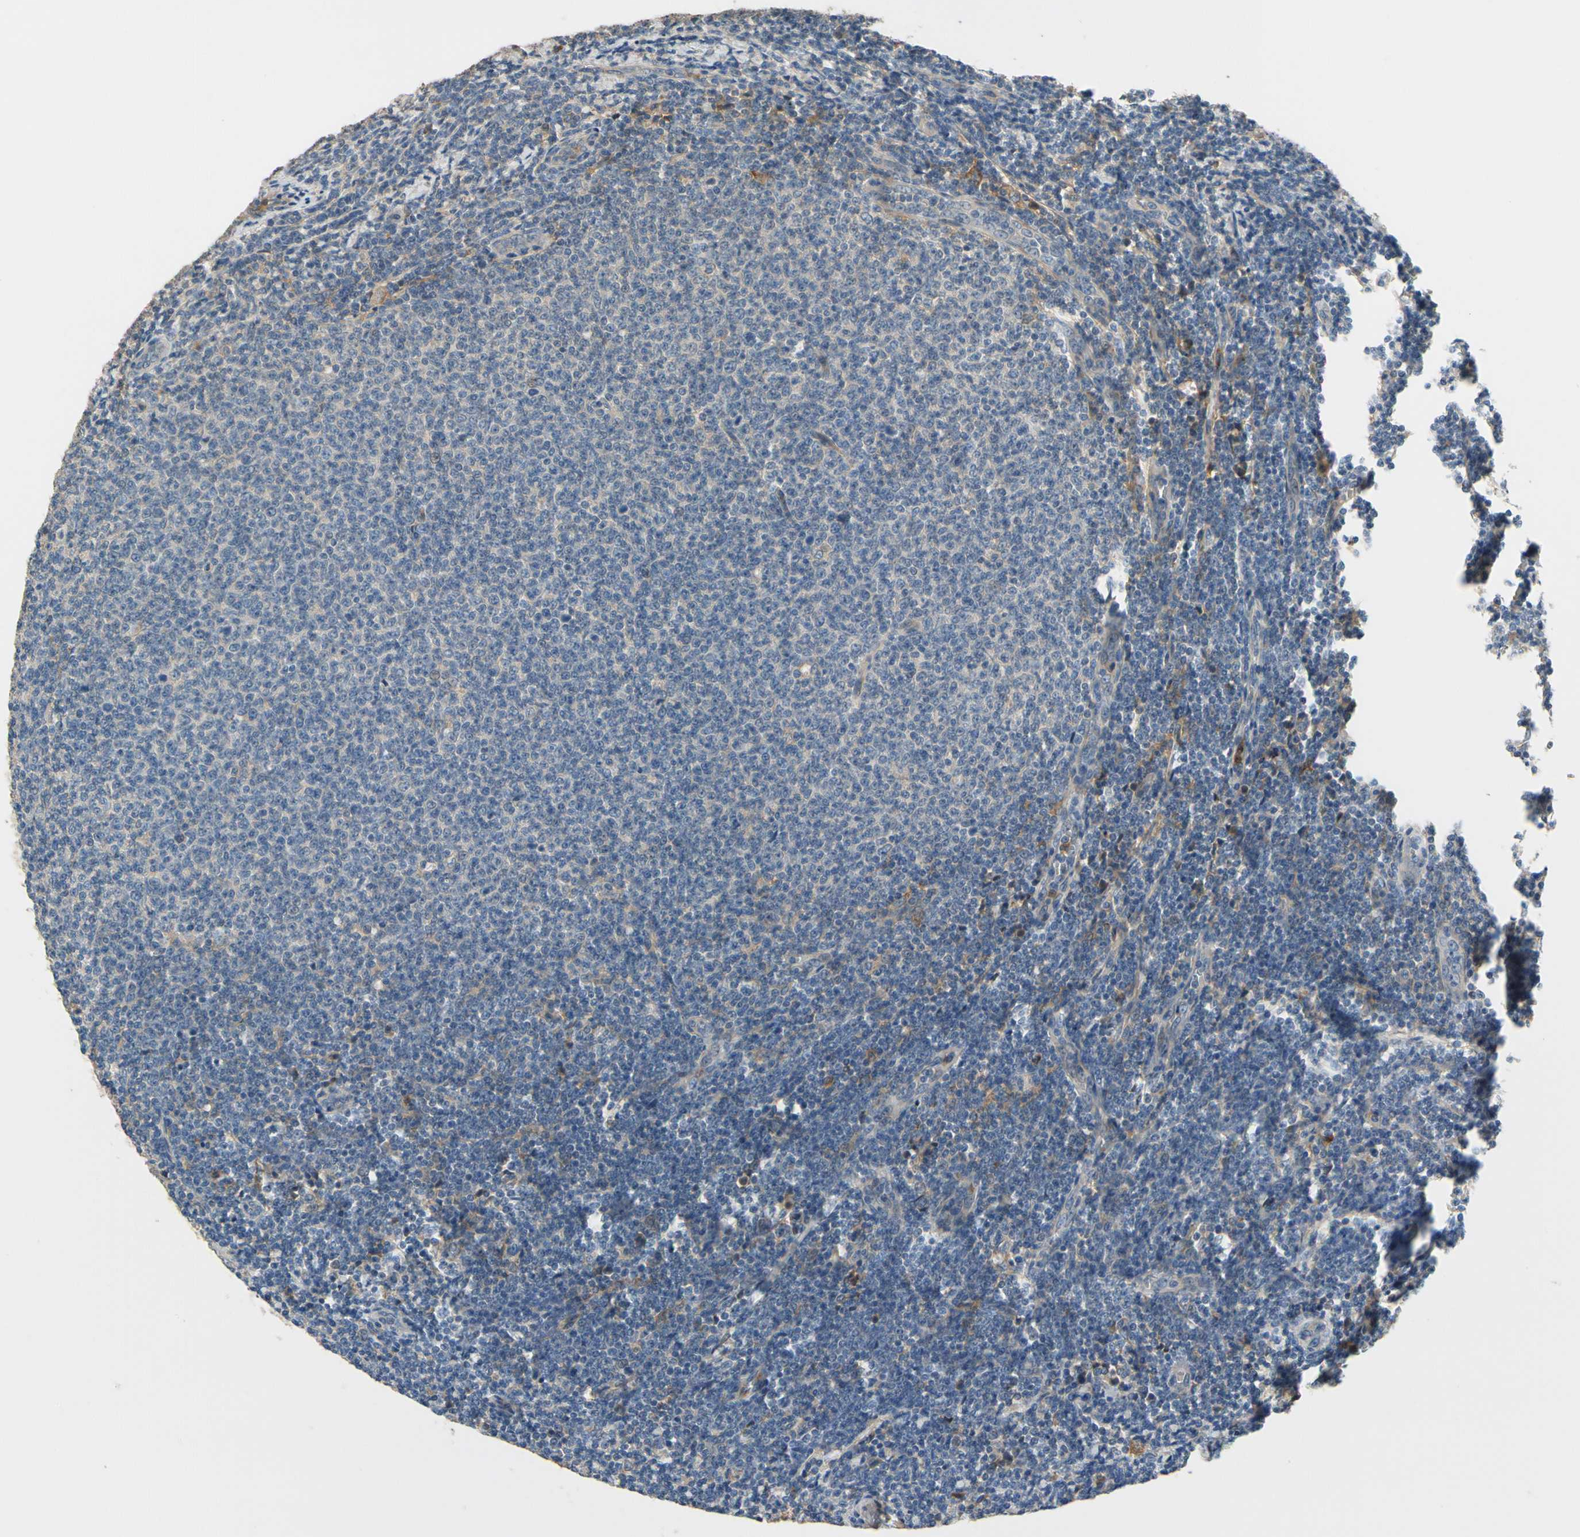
{"staining": {"intensity": "negative", "quantity": "none", "location": "none"}, "tissue": "lymphoma", "cell_type": "Tumor cells", "image_type": "cancer", "snomed": [{"axis": "morphology", "description": "Malignant lymphoma, non-Hodgkin's type, Low grade"}, {"axis": "topography", "description": "Lymph node"}], "caption": "Lymphoma was stained to show a protein in brown. There is no significant expression in tumor cells.", "gene": "SIGLEC5", "patient": {"sex": "male", "age": 66}}